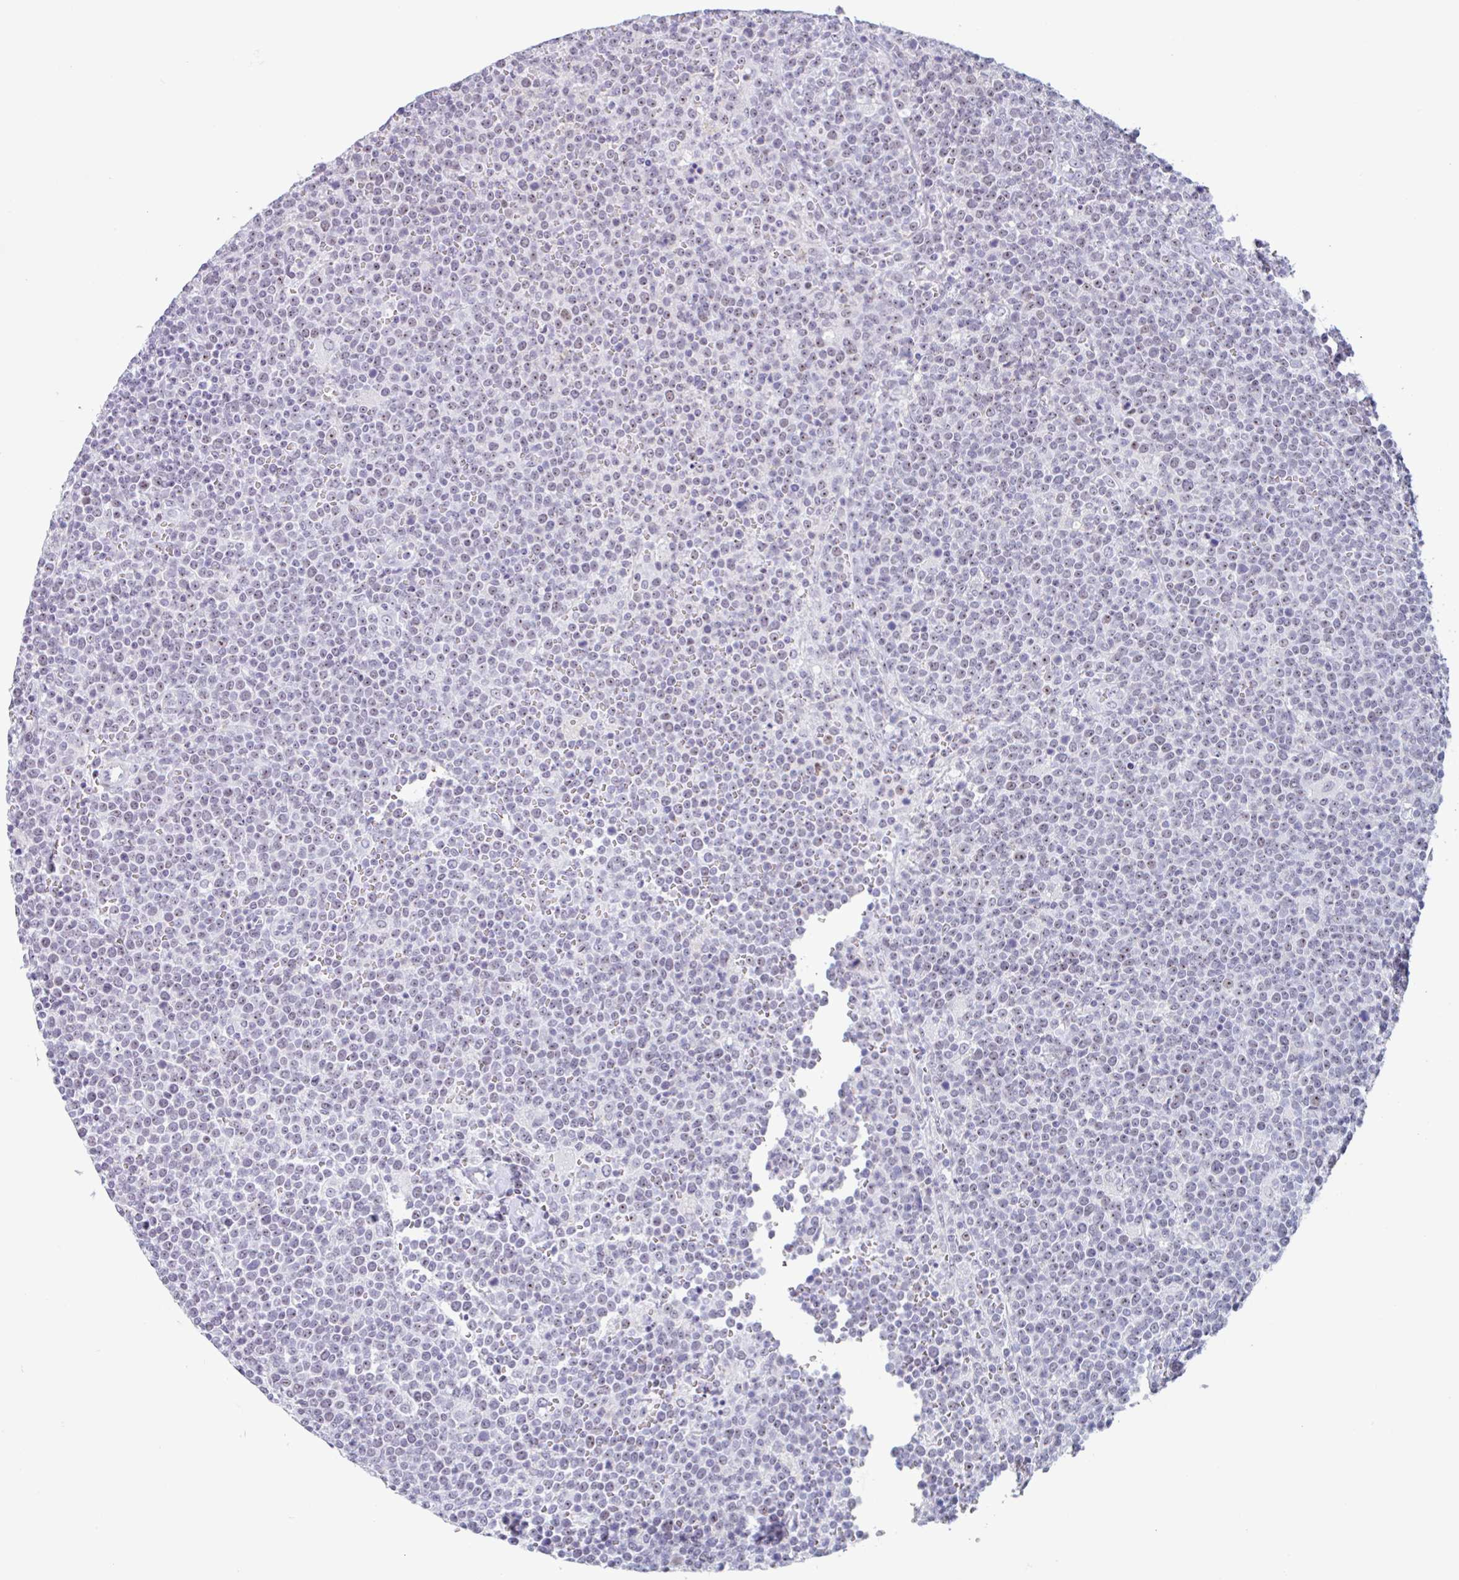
{"staining": {"intensity": "moderate", "quantity": "<25%", "location": "nuclear"}, "tissue": "lymphoma", "cell_type": "Tumor cells", "image_type": "cancer", "snomed": [{"axis": "morphology", "description": "Malignant lymphoma, non-Hodgkin's type, High grade"}, {"axis": "topography", "description": "Lymph node"}], "caption": "A histopathology image showing moderate nuclear staining in about <25% of tumor cells in malignant lymphoma, non-Hodgkin's type (high-grade), as visualized by brown immunohistochemical staining.", "gene": "LENG9", "patient": {"sex": "male", "age": 61}}